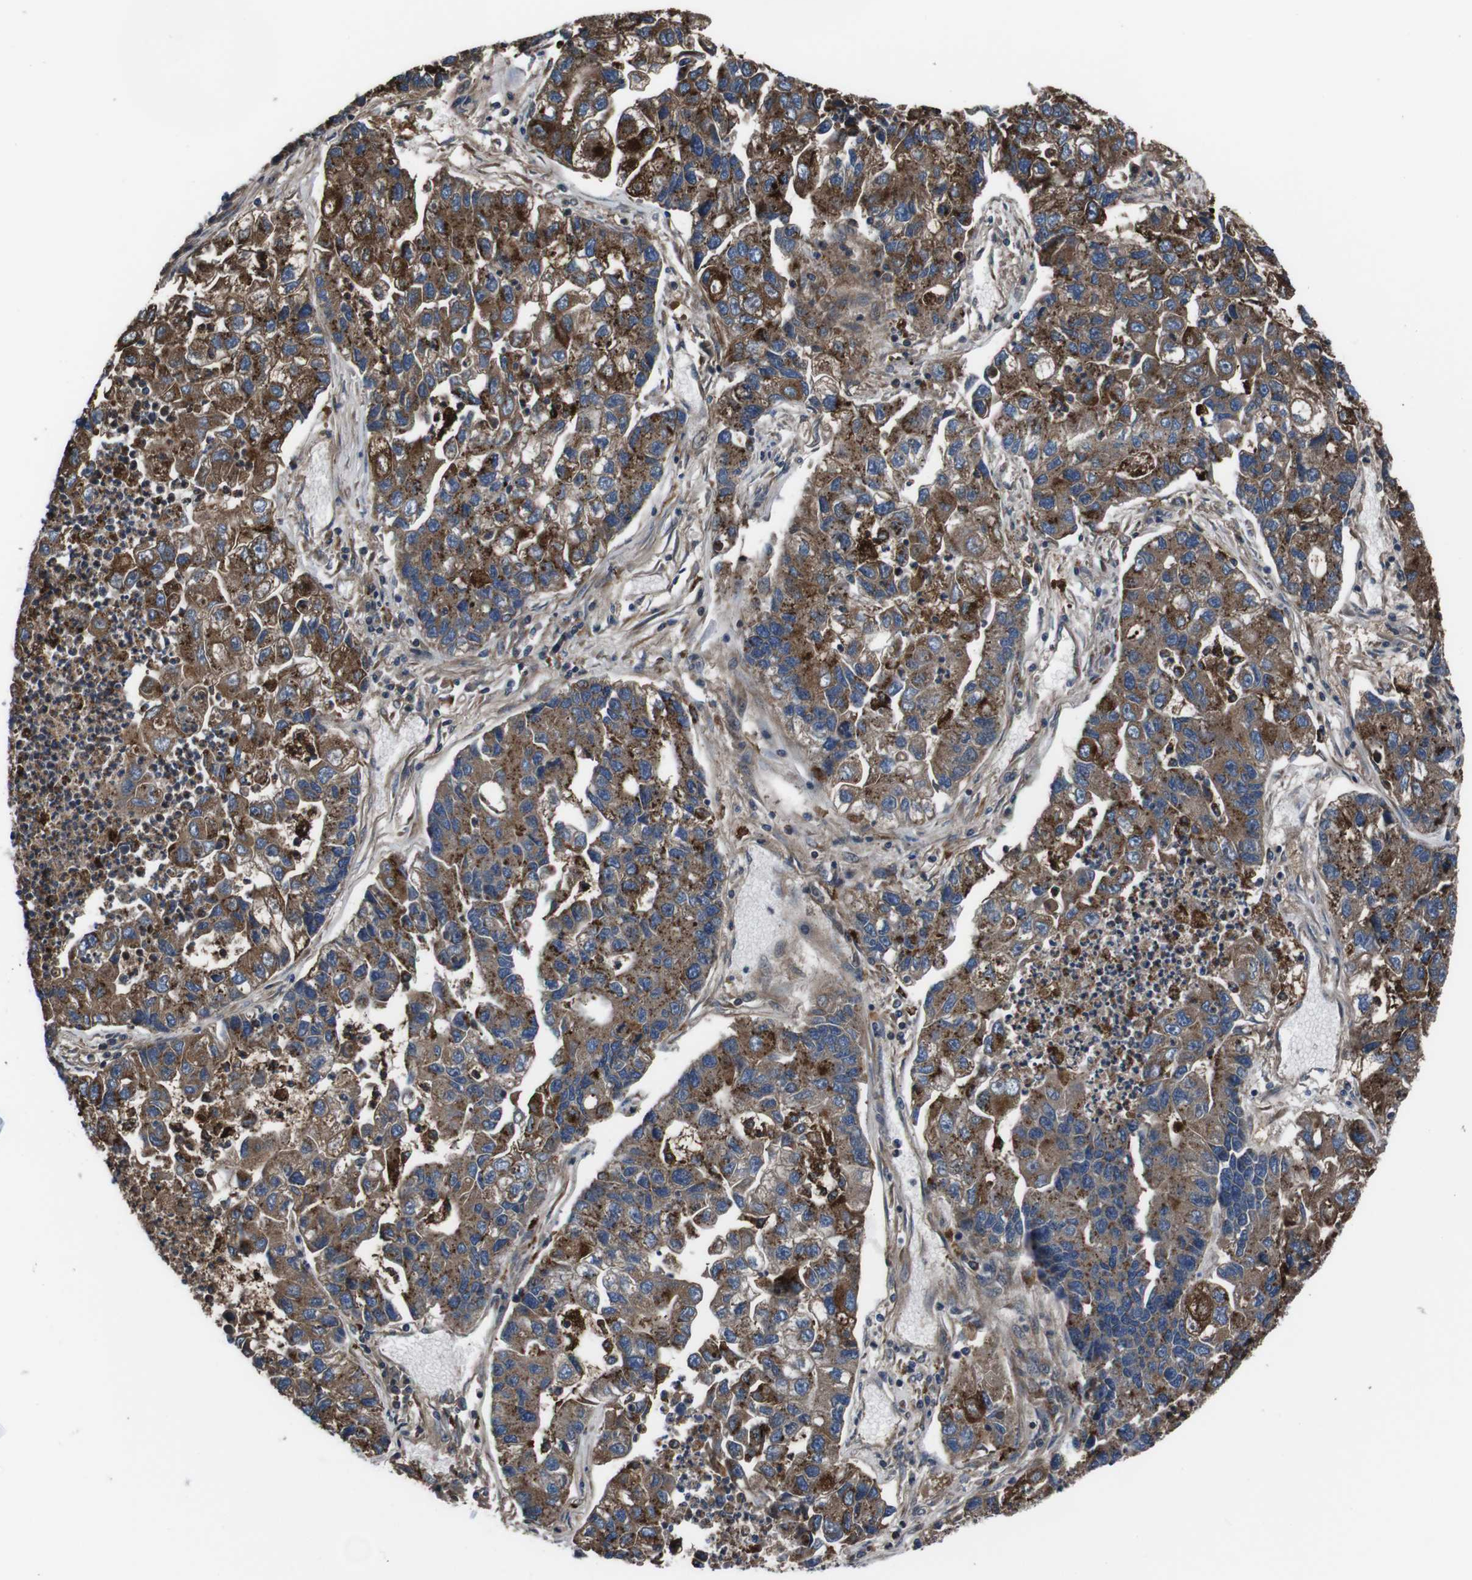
{"staining": {"intensity": "moderate", "quantity": ">75%", "location": "cytoplasmic/membranous"}, "tissue": "lung cancer", "cell_type": "Tumor cells", "image_type": "cancer", "snomed": [{"axis": "morphology", "description": "Adenocarcinoma, NOS"}, {"axis": "topography", "description": "Lung"}], "caption": "Immunohistochemical staining of human lung cancer (adenocarcinoma) demonstrates moderate cytoplasmic/membranous protein positivity in approximately >75% of tumor cells.", "gene": "EIF4A2", "patient": {"sex": "female", "age": 51}}